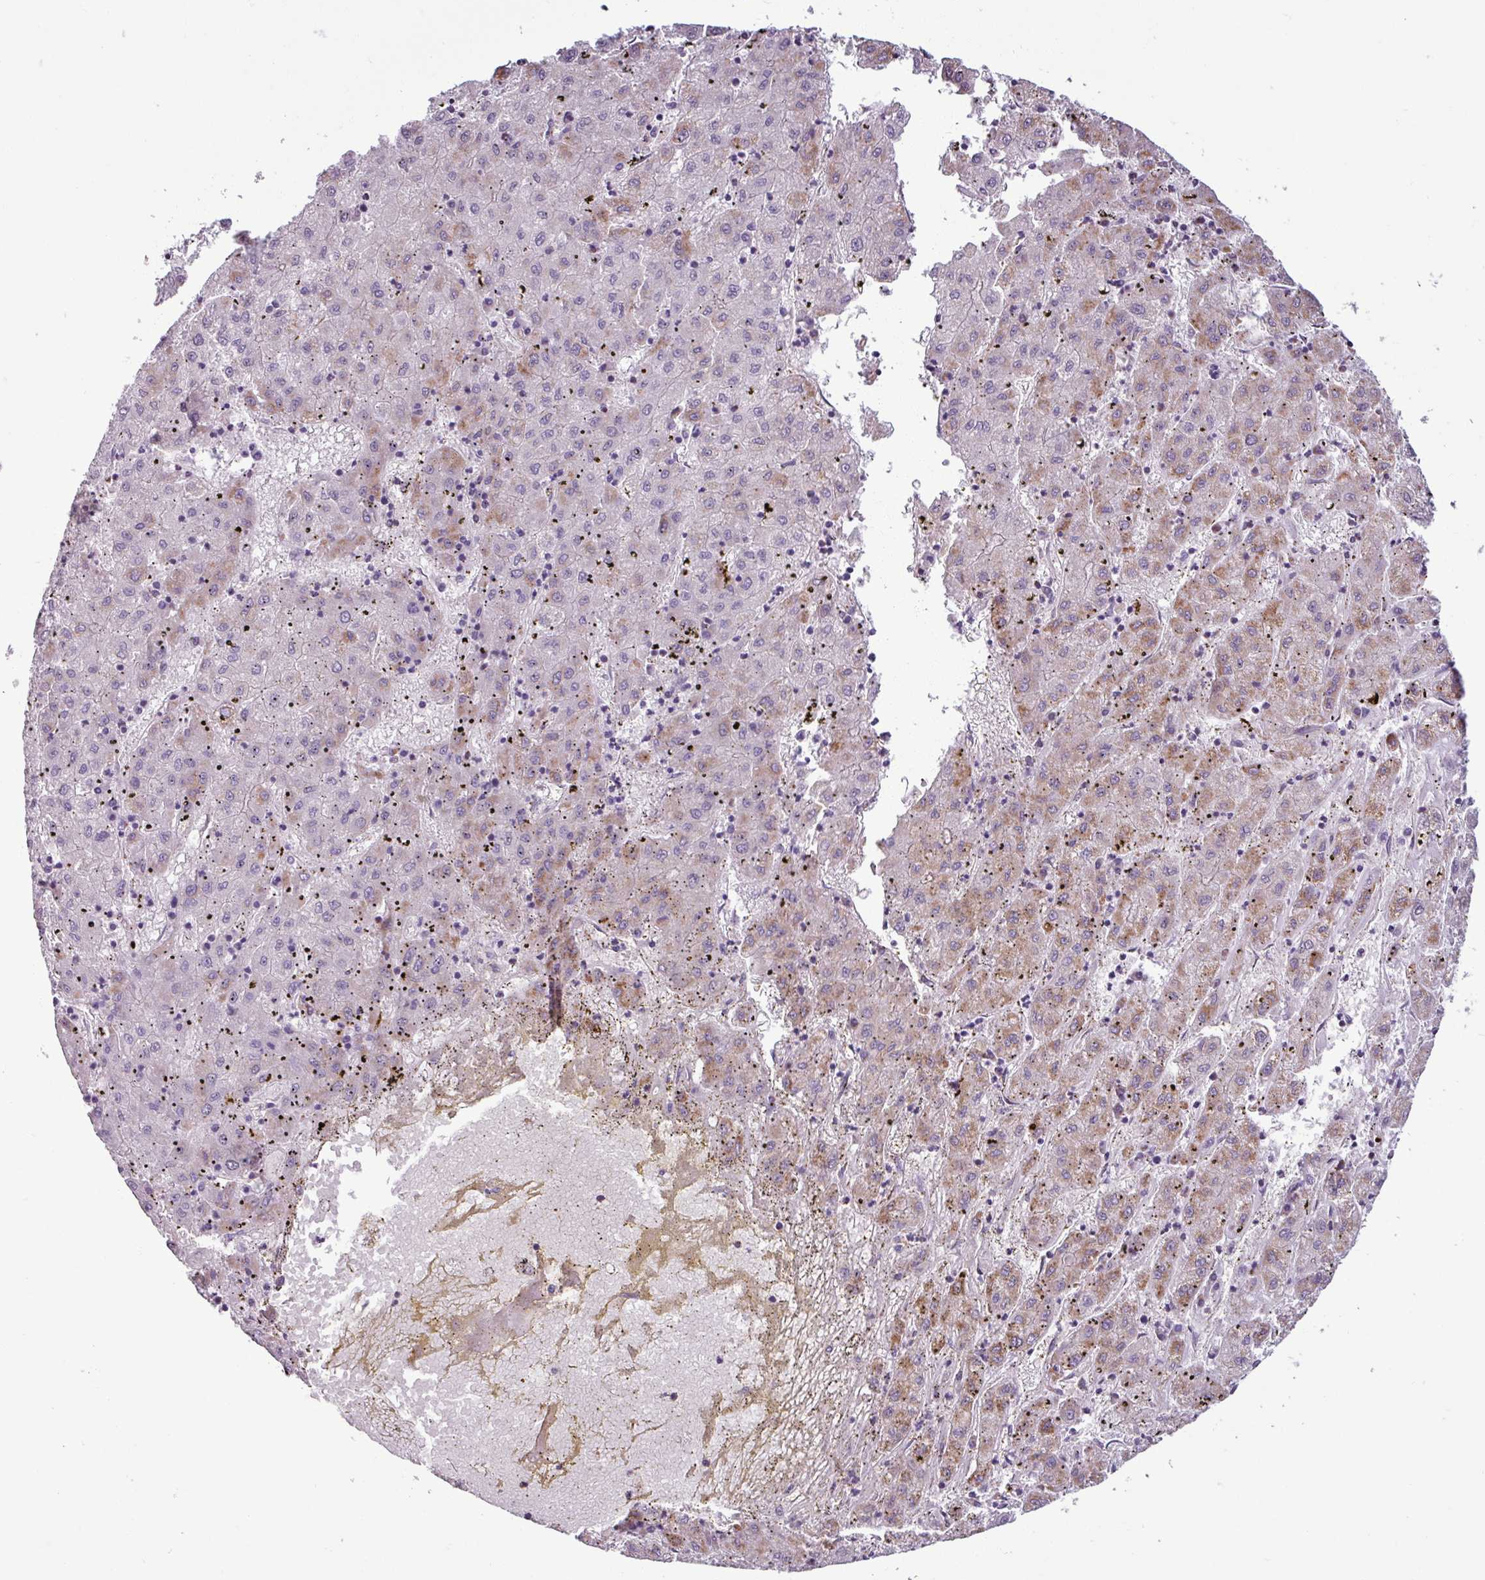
{"staining": {"intensity": "moderate", "quantity": "<25%", "location": "cytoplasmic/membranous"}, "tissue": "liver cancer", "cell_type": "Tumor cells", "image_type": "cancer", "snomed": [{"axis": "morphology", "description": "Carcinoma, Hepatocellular, NOS"}, {"axis": "topography", "description": "Liver"}], "caption": "A brown stain shows moderate cytoplasmic/membranous positivity of a protein in liver cancer (hepatocellular carcinoma) tumor cells.", "gene": "PNMA6A", "patient": {"sex": "male", "age": 72}}